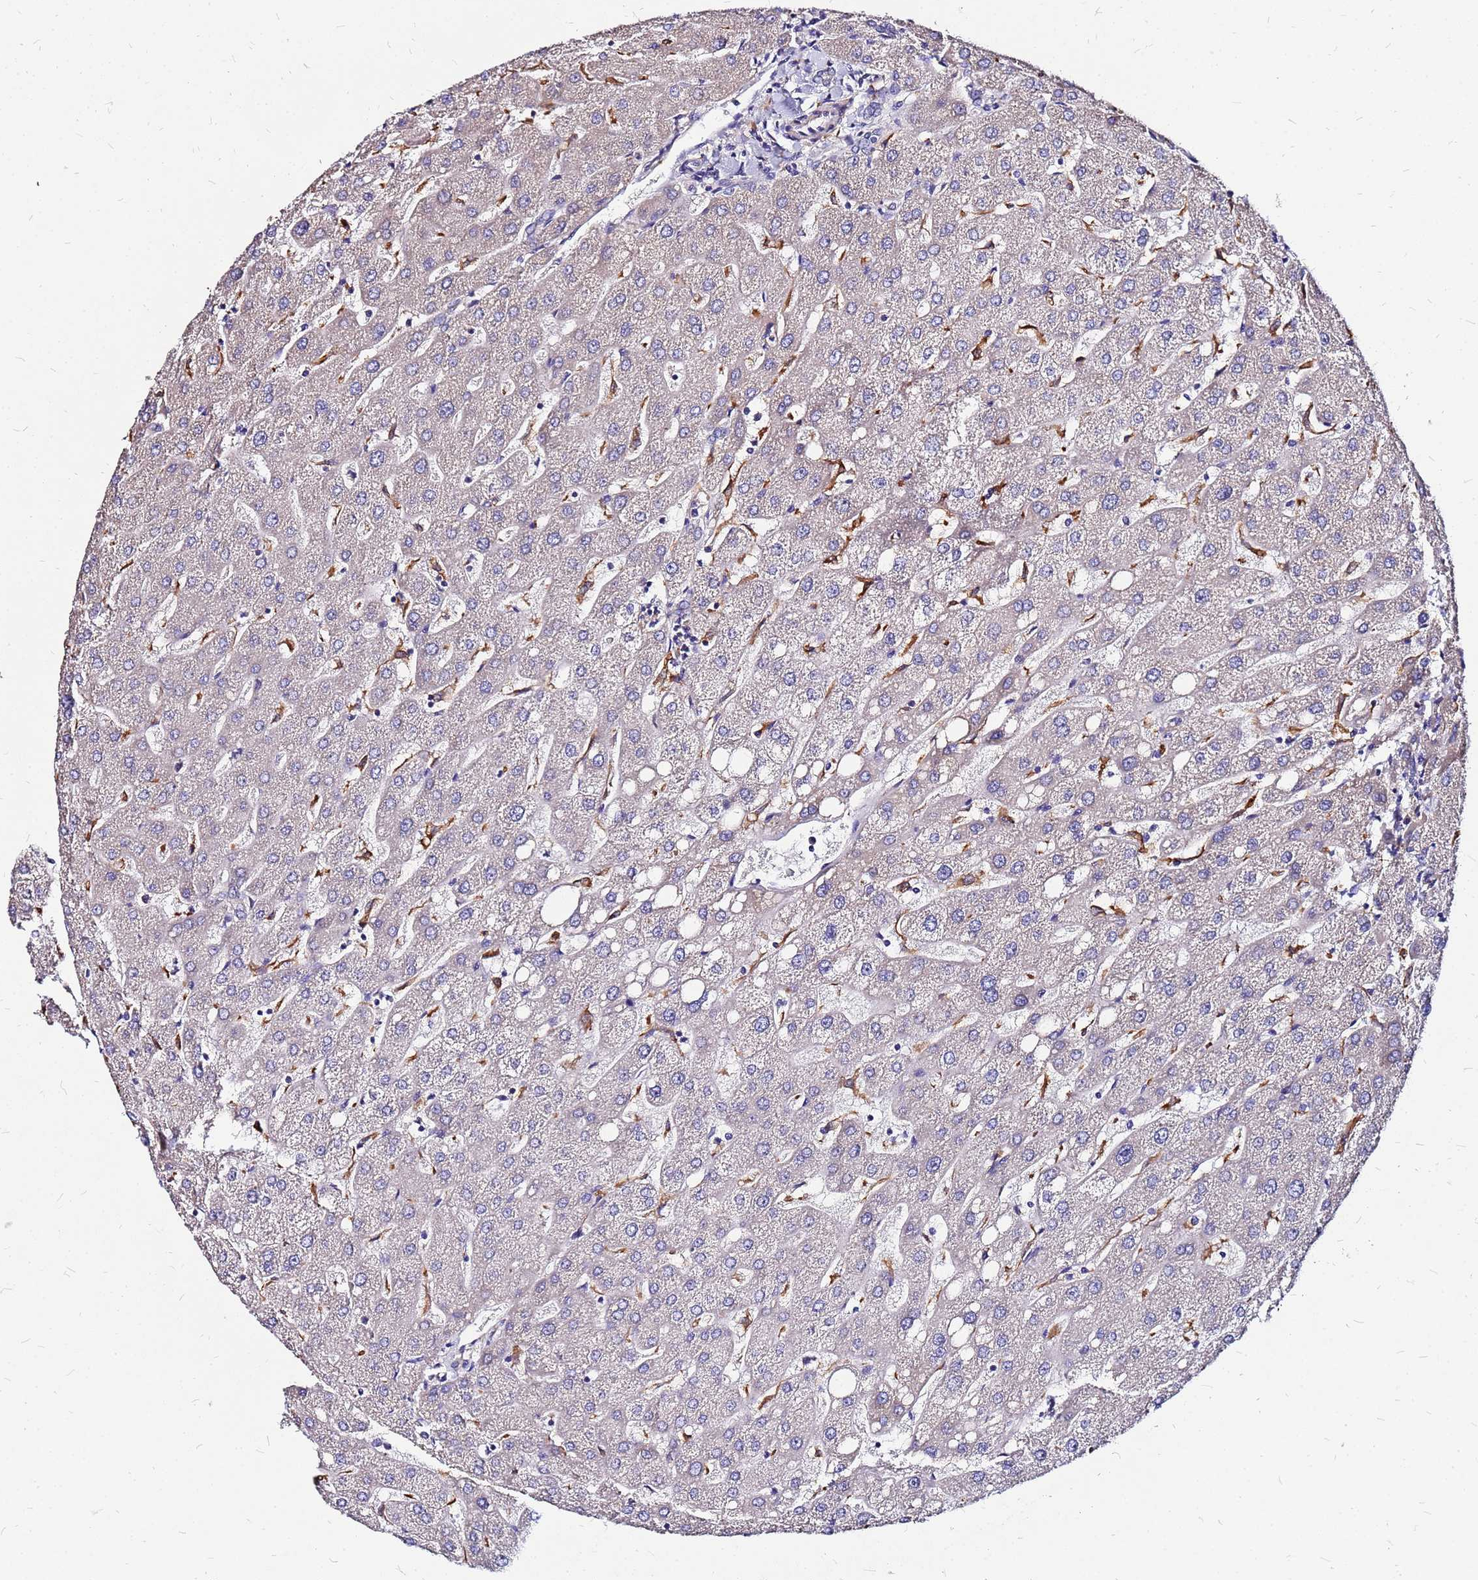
{"staining": {"intensity": "negative", "quantity": "none", "location": "none"}, "tissue": "liver", "cell_type": "Cholangiocytes", "image_type": "normal", "snomed": [{"axis": "morphology", "description": "Normal tissue, NOS"}, {"axis": "topography", "description": "Liver"}], "caption": "DAB immunohistochemical staining of unremarkable liver displays no significant expression in cholangiocytes.", "gene": "ARHGEF35", "patient": {"sex": "male", "age": 67}}